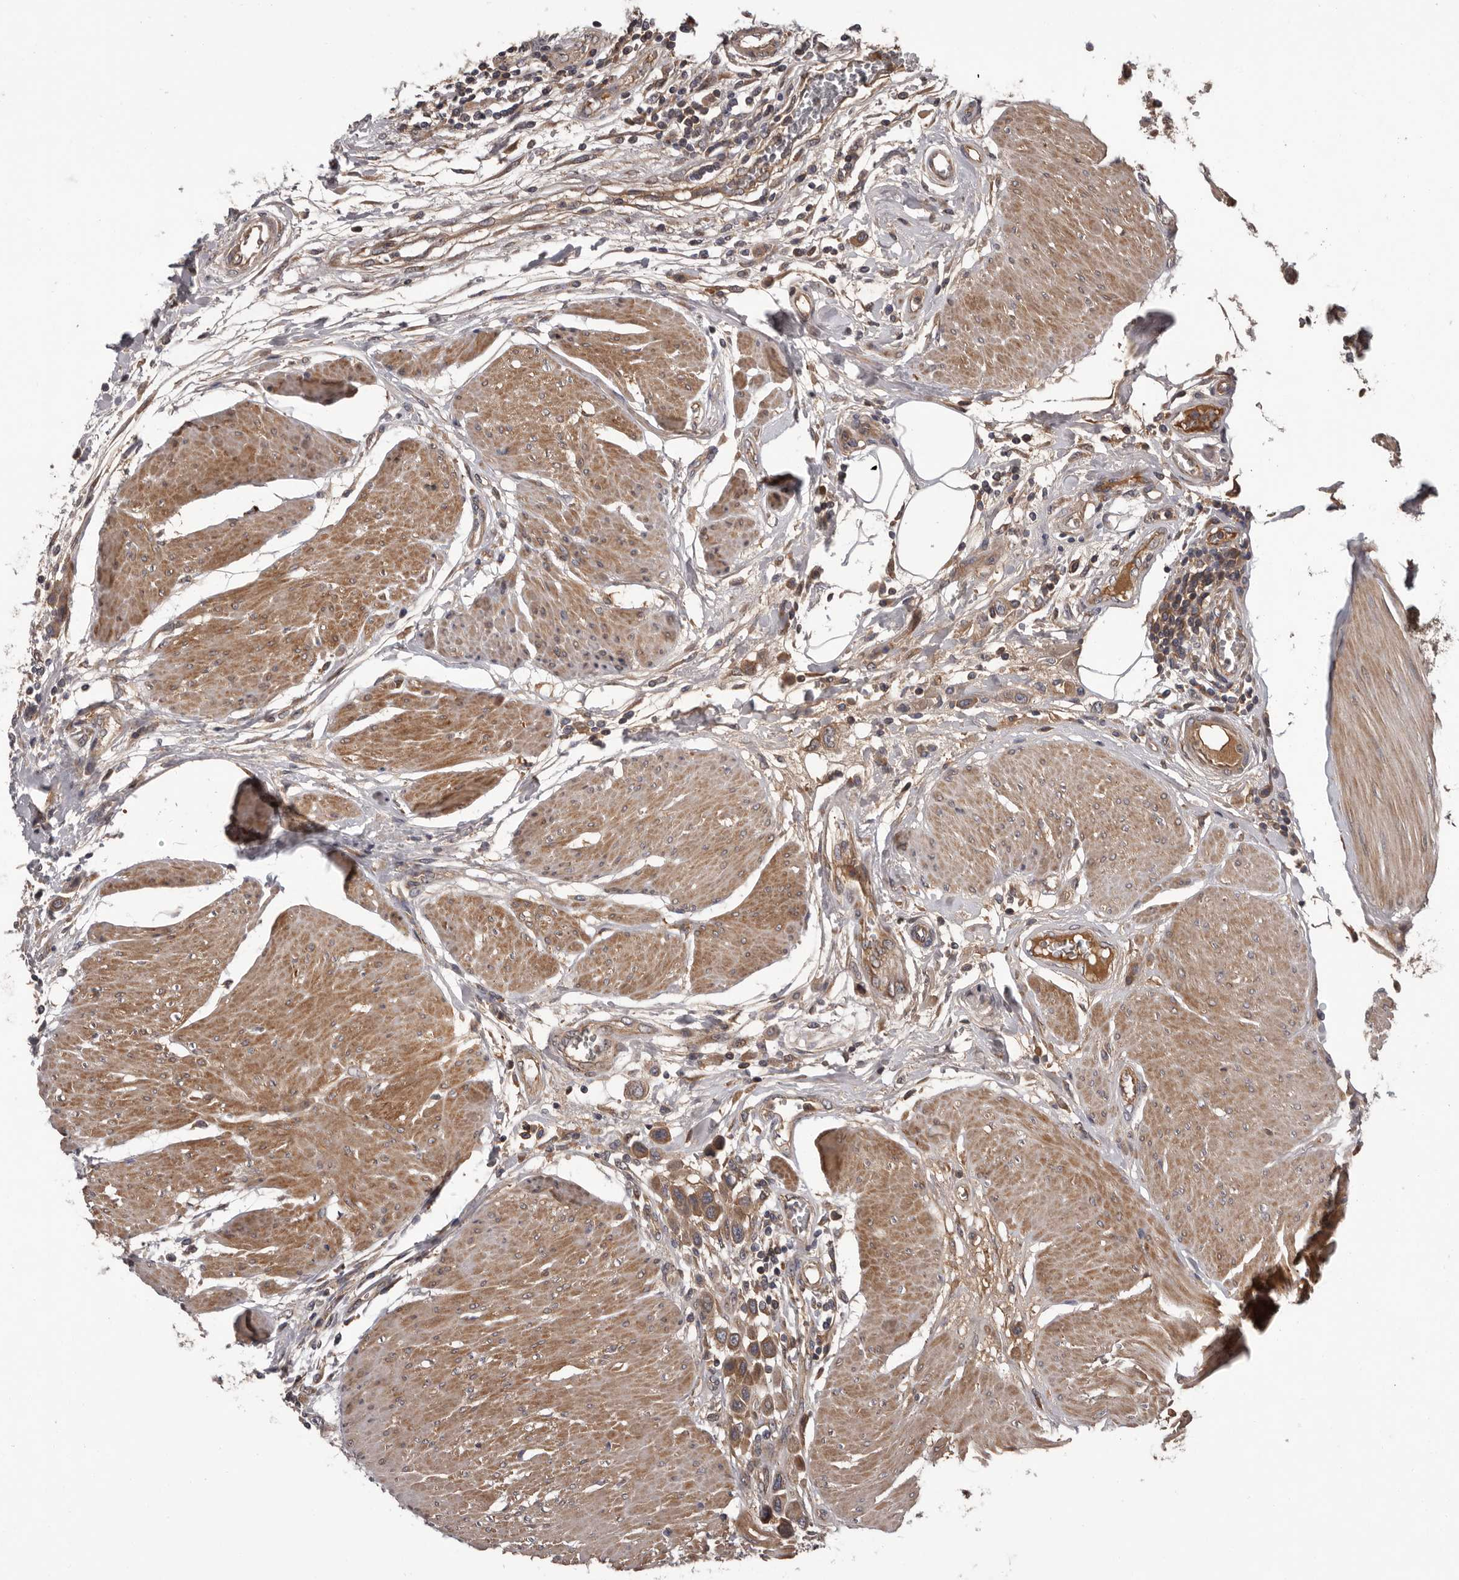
{"staining": {"intensity": "moderate", "quantity": "<25%", "location": "cytoplasmic/membranous"}, "tissue": "urothelial cancer", "cell_type": "Tumor cells", "image_type": "cancer", "snomed": [{"axis": "morphology", "description": "Urothelial carcinoma, High grade"}, {"axis": "topography", "description": "Urinary bladder"}], "caption": "About <25% of tumor cells in human high-grade urothelial carcinoma demonstrate moderate cytoplasmic/membranous protein staining as visualized by brown immunohistochemical staining.", "gene": "PRKD1", "patient": {"sex": "male", "age": 50}}